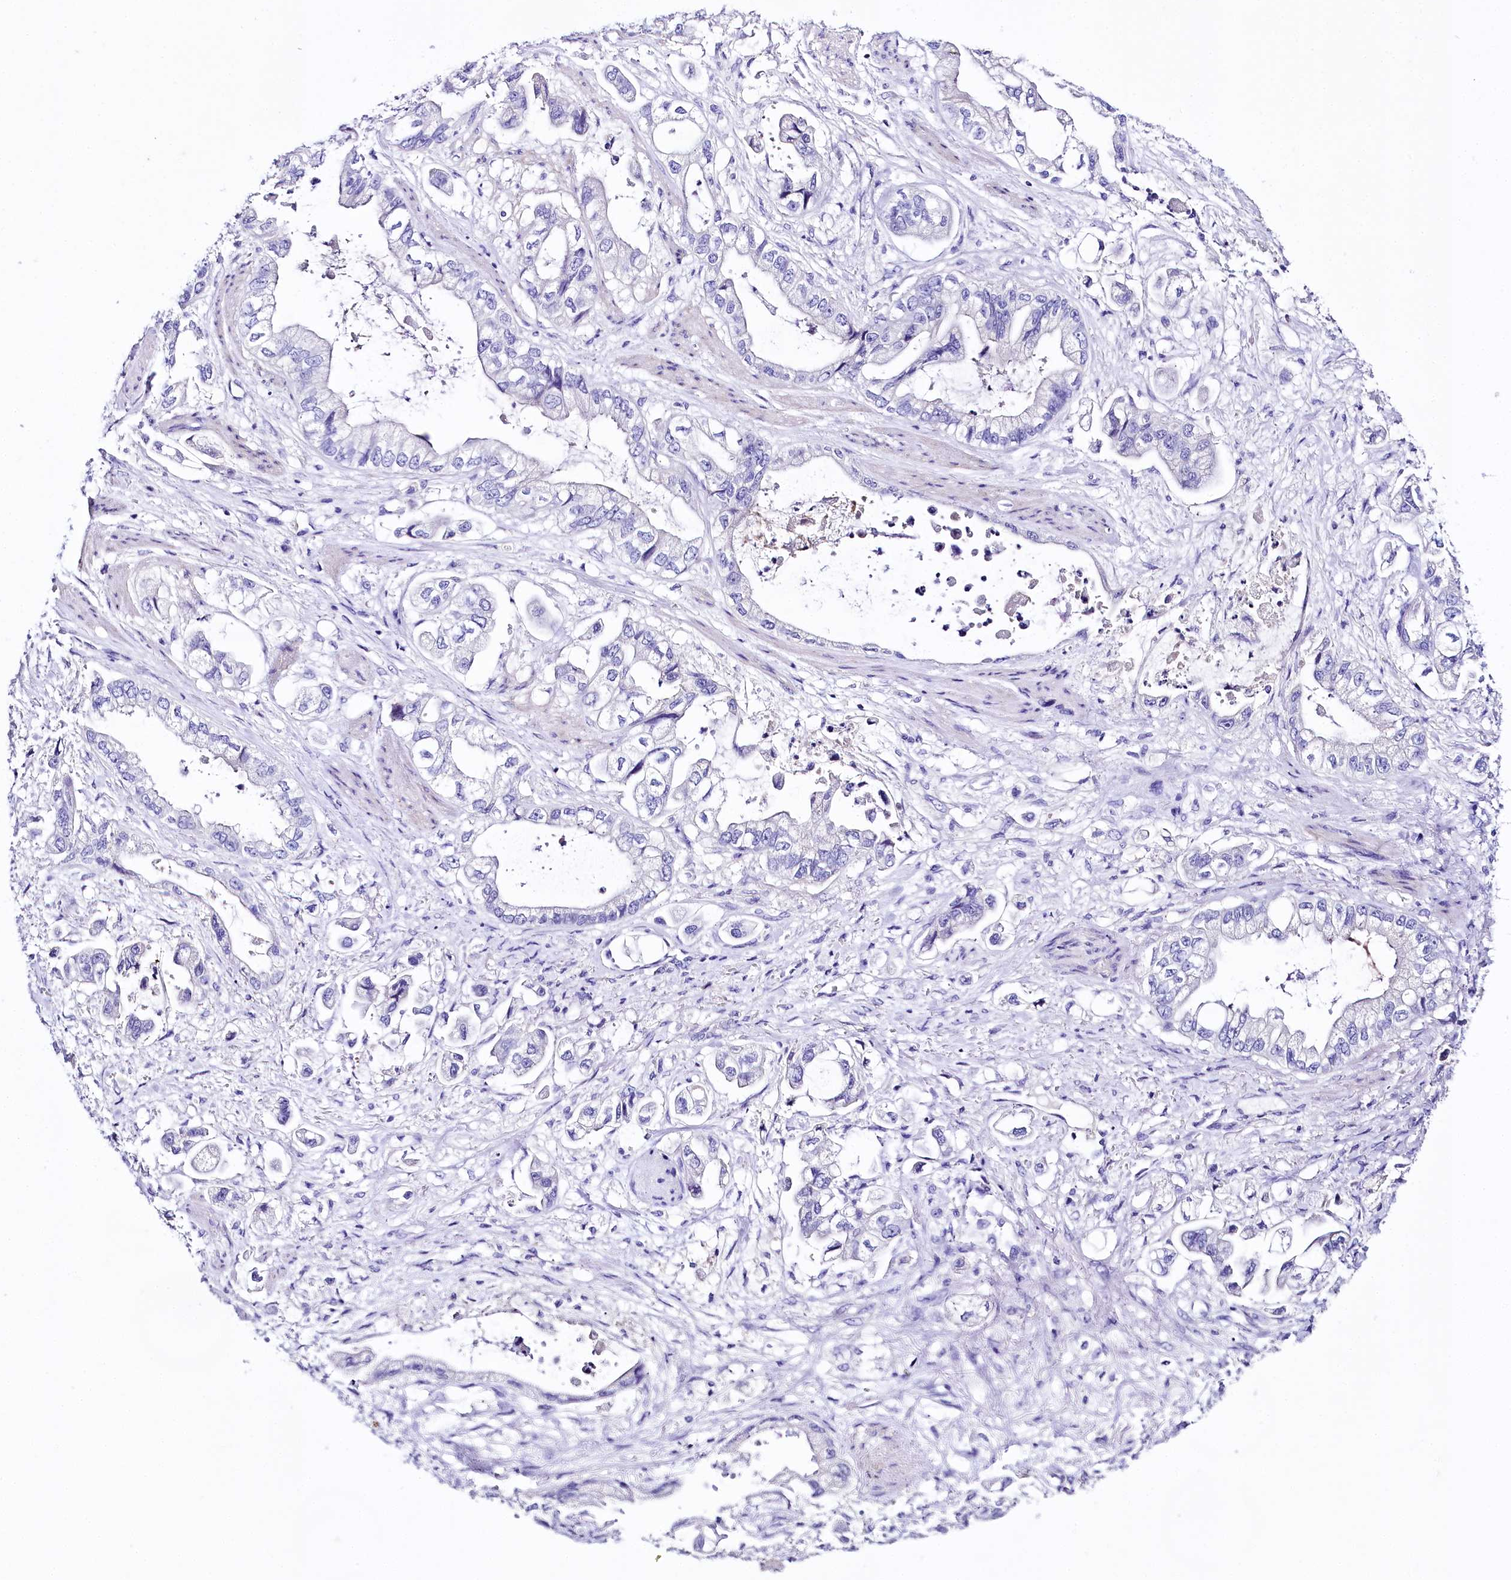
{"staining": {"intensity": "negative", "quantity": "none", "location": "none"}, "tissue": "stomach cancer", "cell_type": "Tumor cells", "image_type": "cancer", "snomed": [{"axis": "morphology", "description": "Adenocarcinoma, NOS"}, {"axis": "topography", "description": "Stomach"}], "caption": "DAB immunohistochemical staining of stomach adenocarcinoma exhibits no significant positivity in tumor cells. Brightfield microscopy of IHC stained with DAB (brown) and hematoxylin (blue), captured at high magnification.", "gene": "A2ML1", "patient": {"sex": "male", "age": 62}}